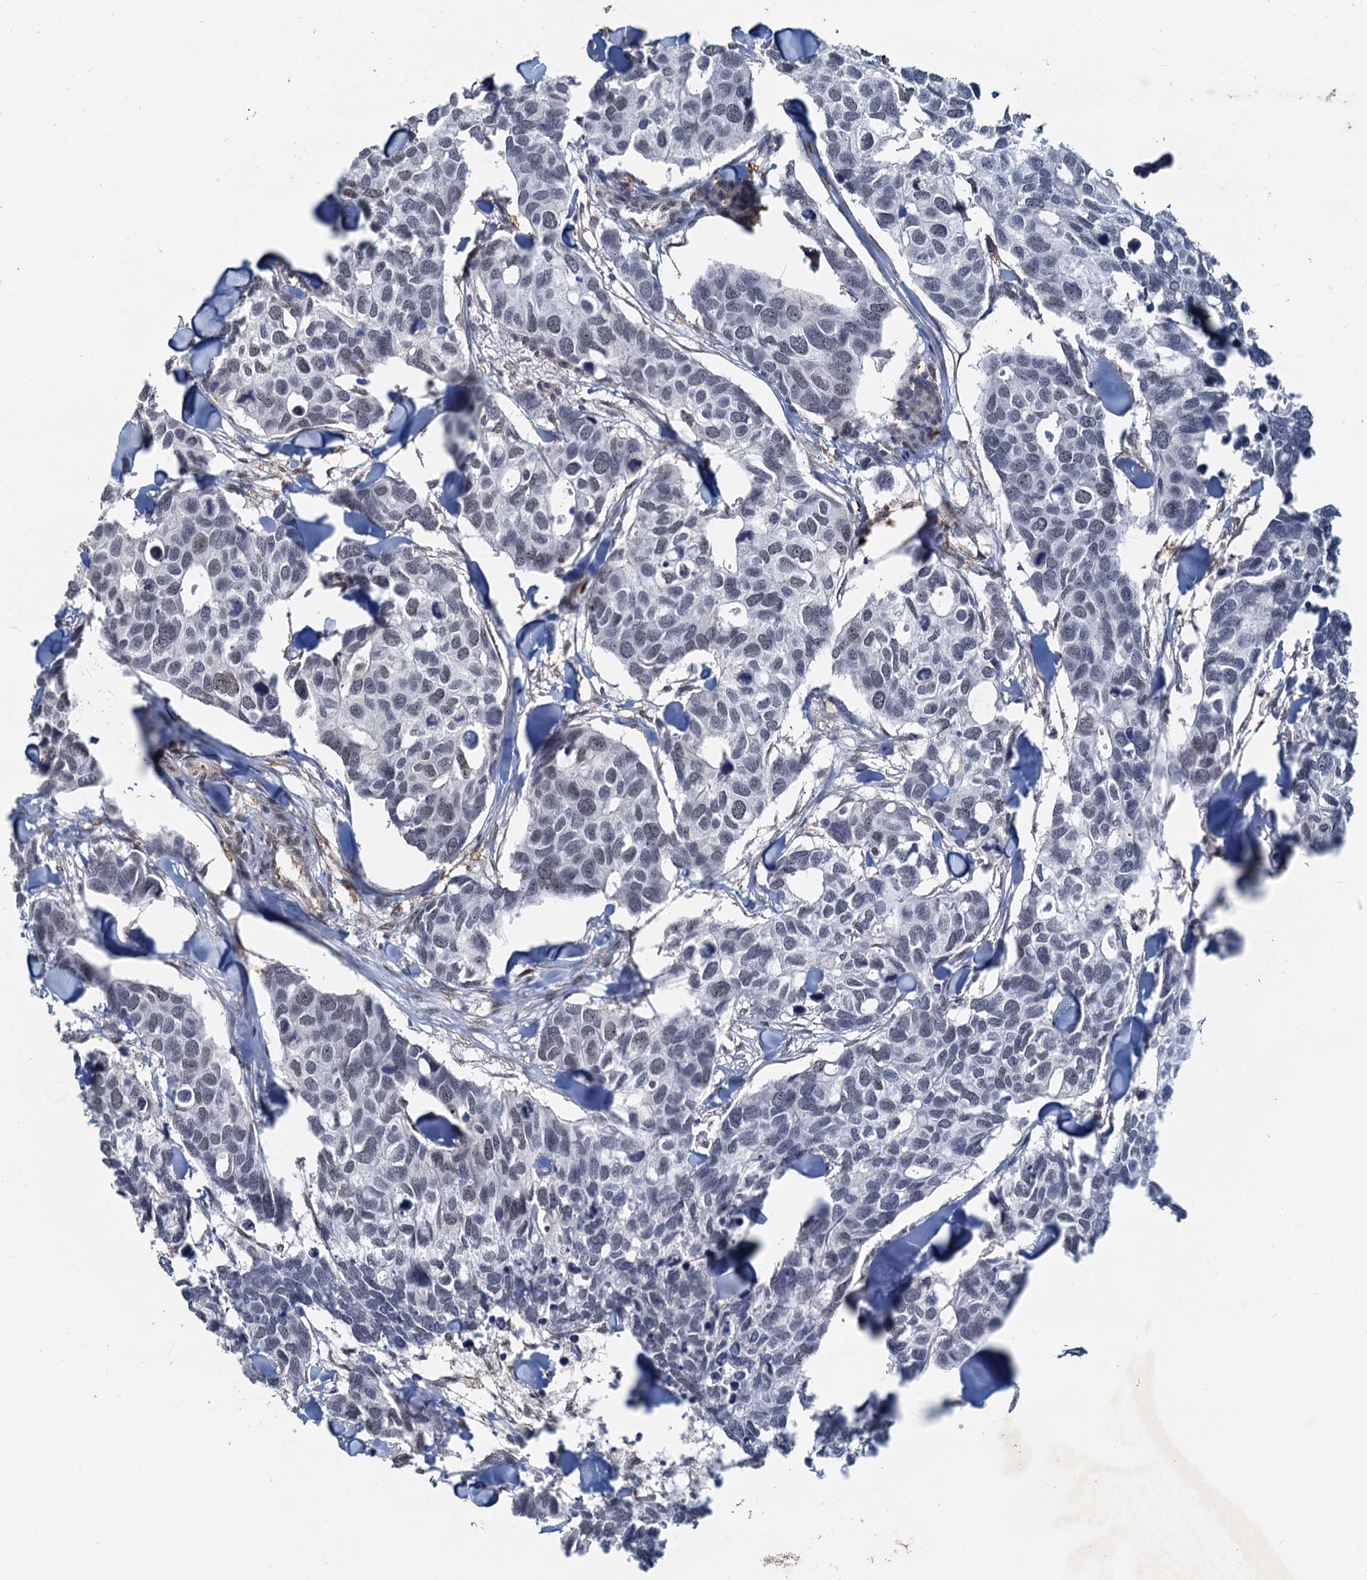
{"staining": {"intensity": "negative", "quantity": "none", "location": "none"}, "tissue": "breast cancer", "cell_type": "Tumor cells", "image_type": "cancer", "snomed": [{"axis": "morphology", "description": "Duct carcinoma"}, {"axis": "topography", "description": "Breast"}], "caption": "Tumor cells are negative for brown protein staining in breast infiltrating ductal carcinoma.", "gene": "SPINDOC", "patient": {"sex": "female", "age": 83}}